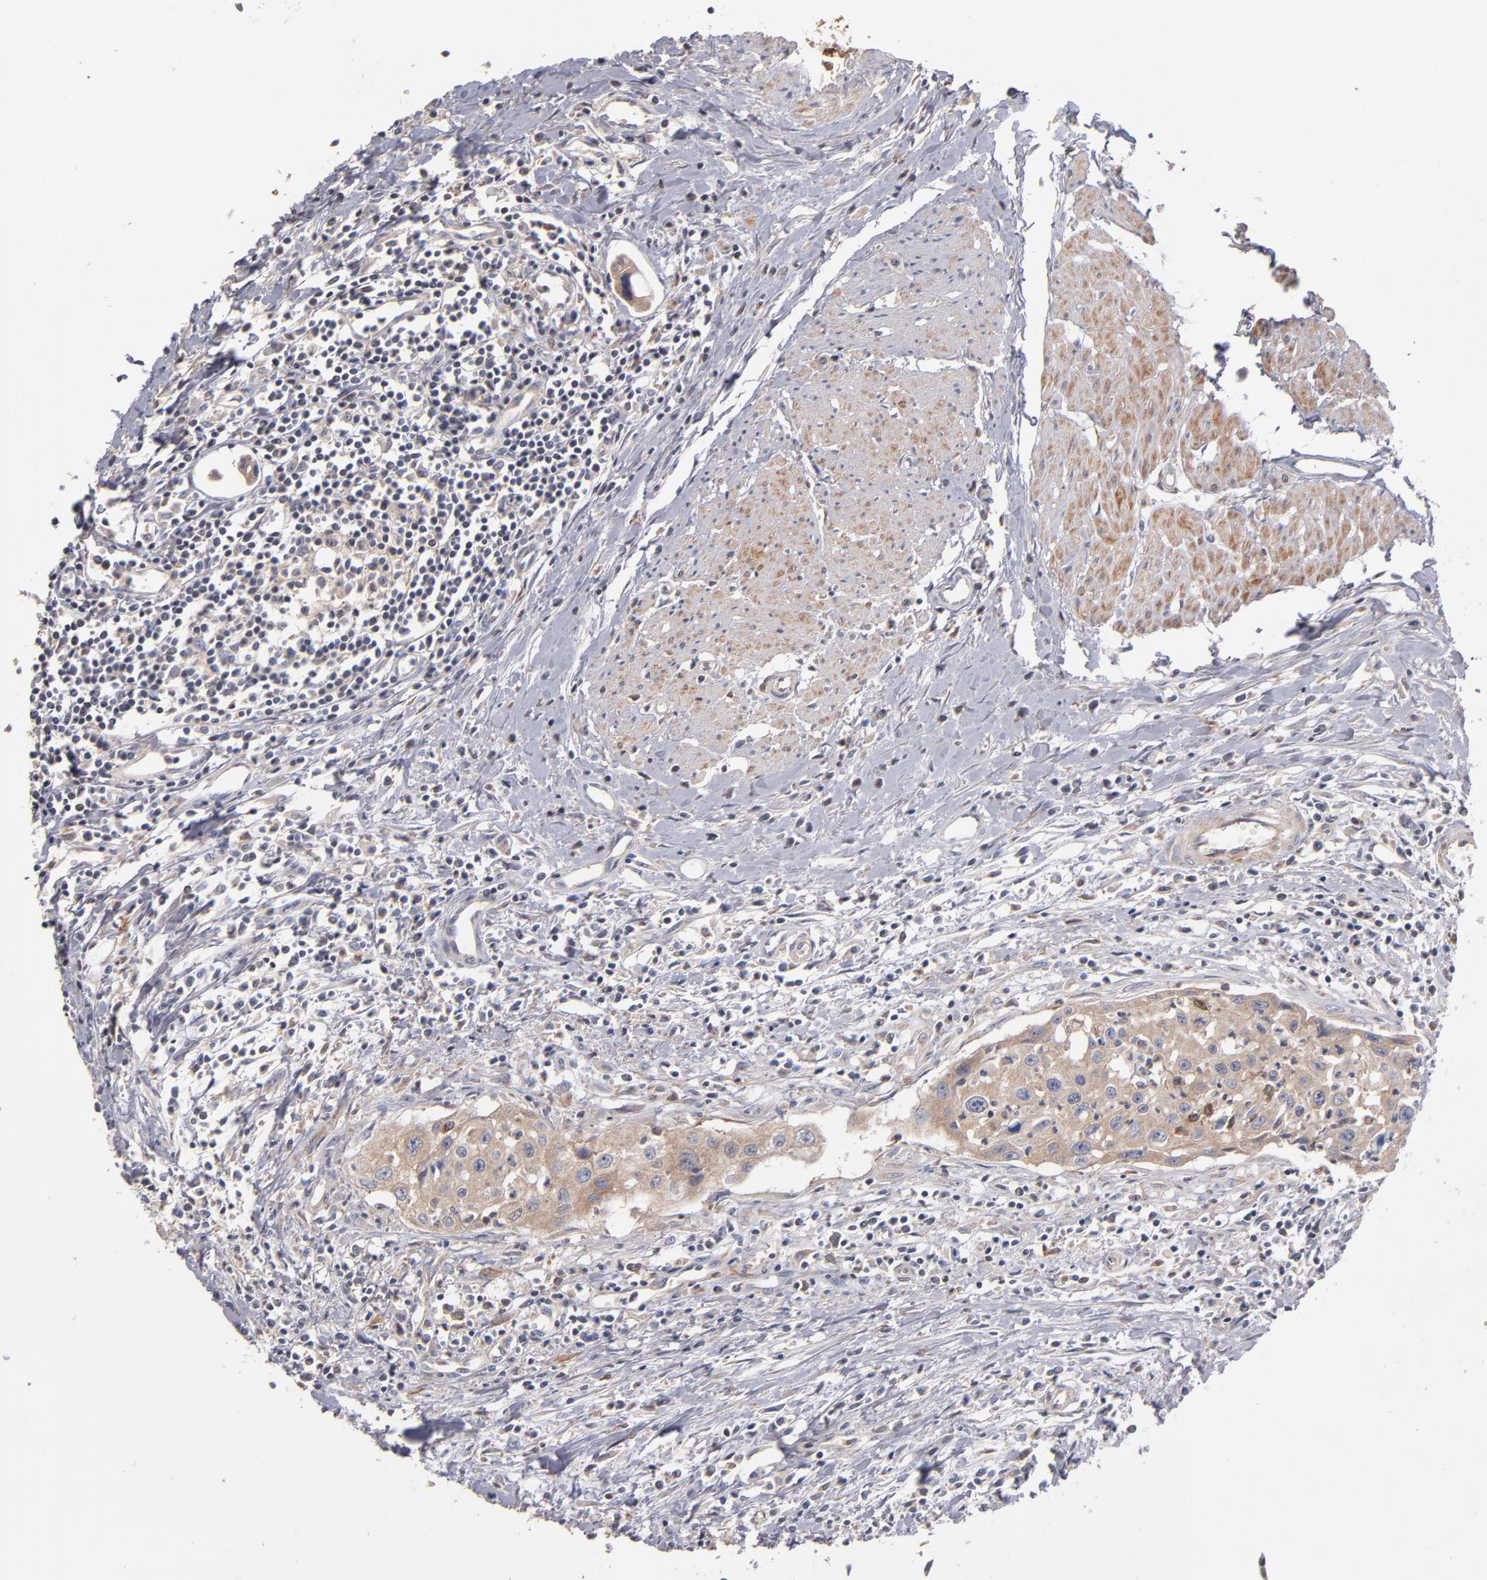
{"staining": {"intensity": "moderate", "quantity": ">75%", "location": "cytoplasmic/membranous"}, "tissue": "urothelial cancer", "cell_type": "Tumor cells", "image_type": "cancer", "snomed": [{"axis": "morphology", "description": "Urothelial carcinoma, High grade"}, {"axis": "topography", "description": "Urinary bladder"}], "caption": "The histopathology image shows immunohistochemical staining of high-grade urothelial carcinoma. There is moderate cytoplasmic/membranous staining is appreciated in about >75% of tumor cells.", "gene": "DACT1", "patient": {"sex": "male", "age": 66}}